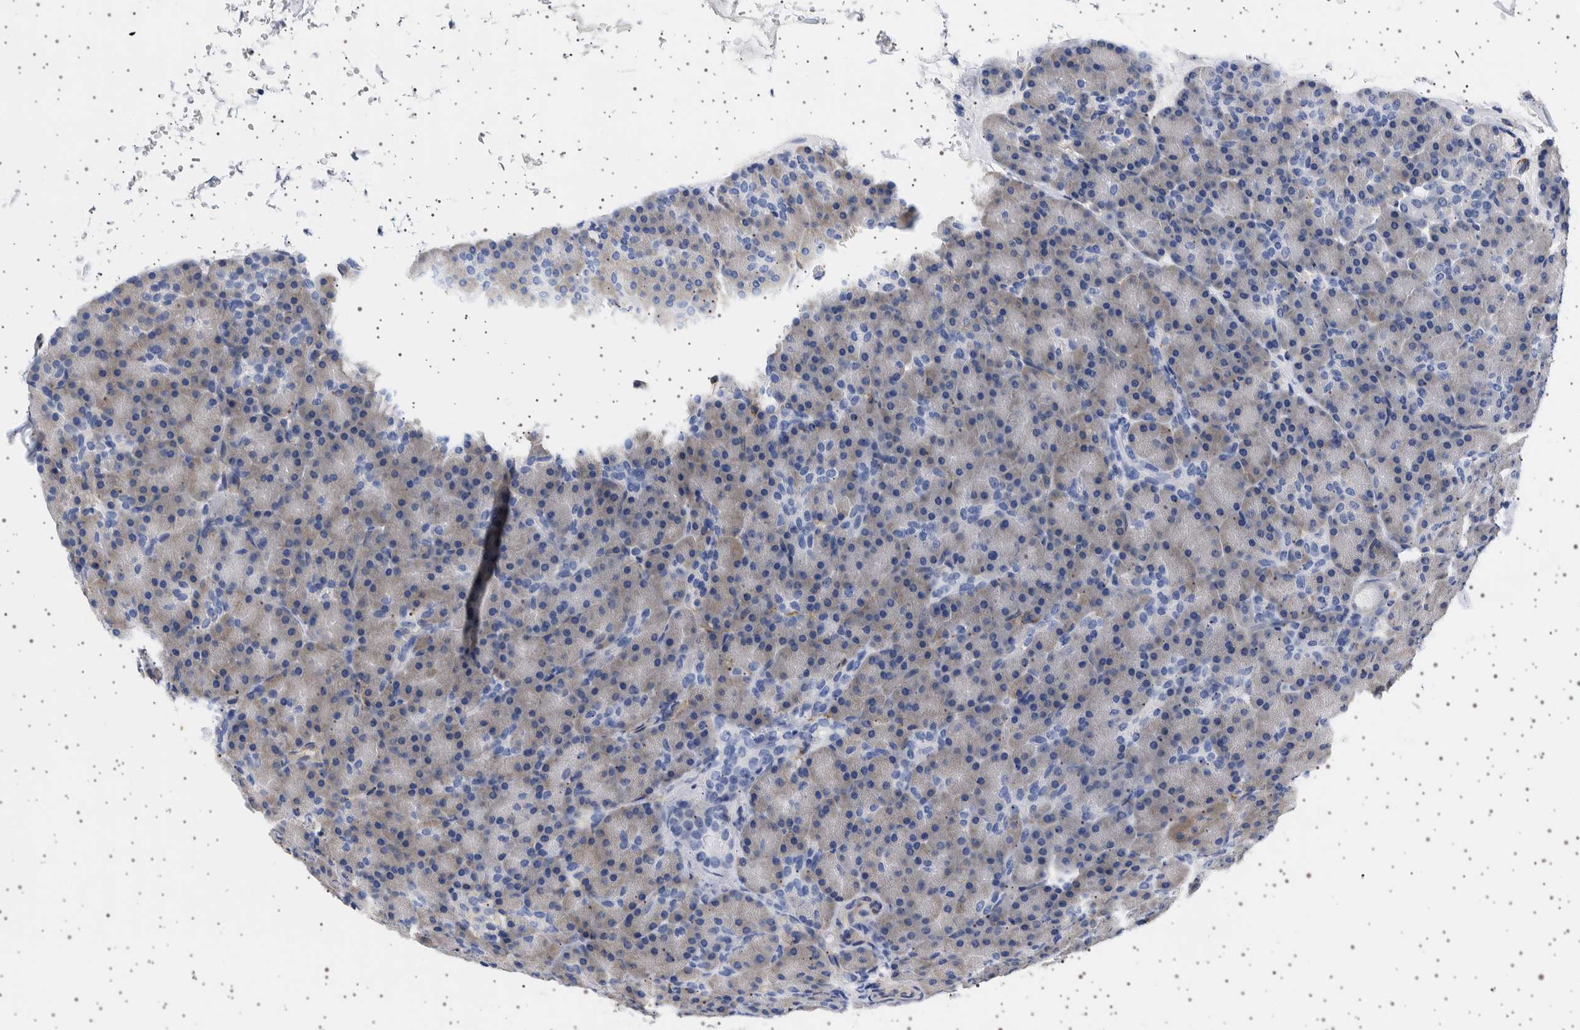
{"staining": {"intensity": "weak", "quantity": "<25%", "location": "cytoplasmic/membranous"}, "tissue": "pancreas", "cell_type": "Exocrine glandular cells", "image_type": "normal", "snomed": [{"axis": "morphology", "description": "Normal tissue, NOS"}, {"axis": "topography", "description": "Pancreas"}], "caption": "A micrograph of pancreas stained for a protein reveals no brown staining in exocrine glandular cells. (DAB (3,3'-diaminobenzidine) immunohistochemistry (IHC) with hematoxylin counter stain).", "gene": "SEPTIN4", "patient": {"sex": "female", "age": 43}}